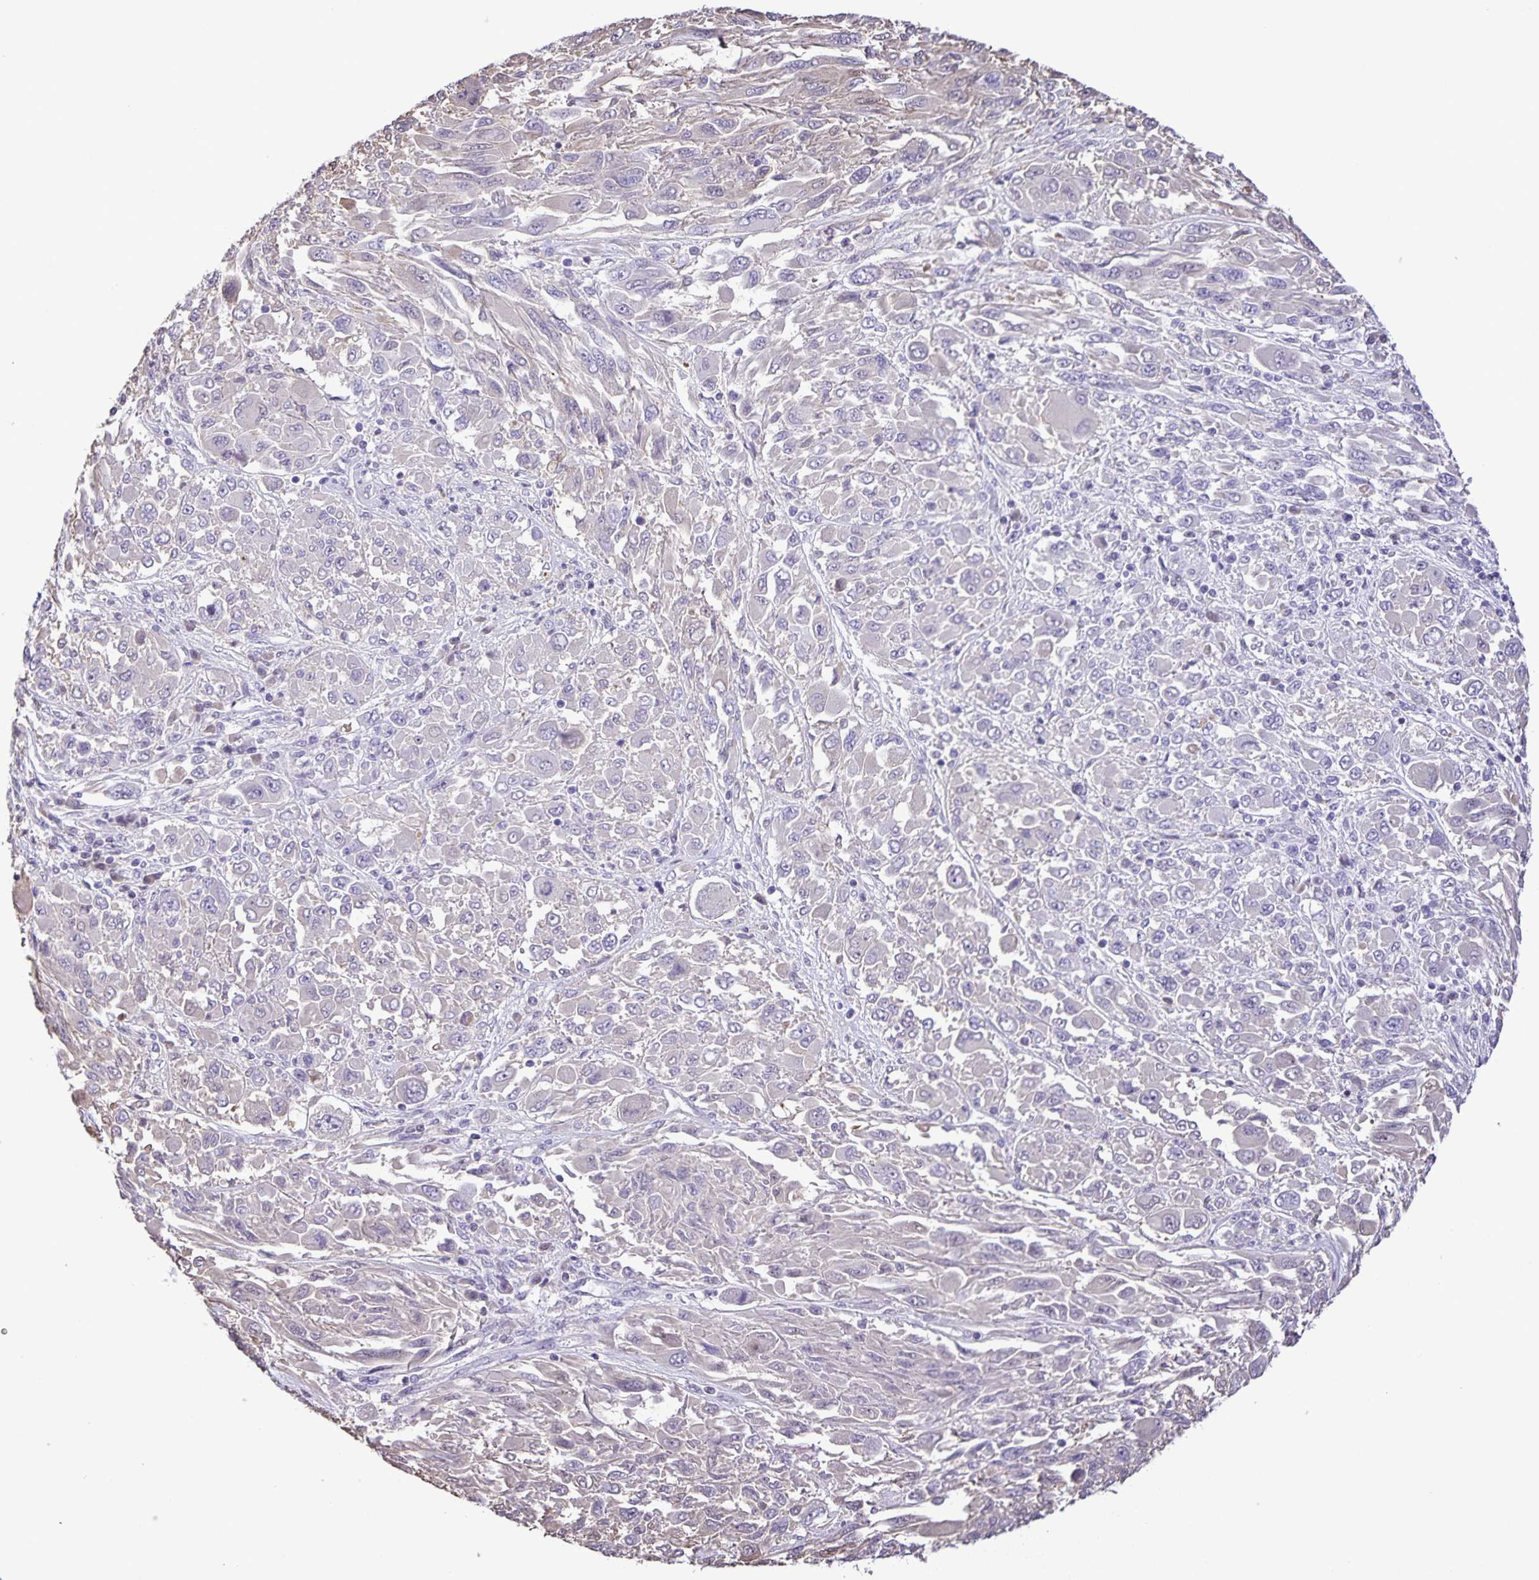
{"staining": {"intensity": "negative", "quantity": "none", "location": "none"}, "tissue": "melanoma", "cell_type": "Tumor cells", "image_type": "cancer", "snomed": [{"axis": "morphology", "description": "Malignant melanoma, NOS"}, {"axis": "topography", "description": "Skin"}], "caption": "A high-resolution photomicrograph shows immunohistochemistry staining of malignant melanoma, which exhibits no significant staining in tumor cells. (Immunohistochemistry (ihc), brightfield microscopy, high magnification).", "gene": "ONECUT2", "patient": {"sex": "female", "age": 91}}